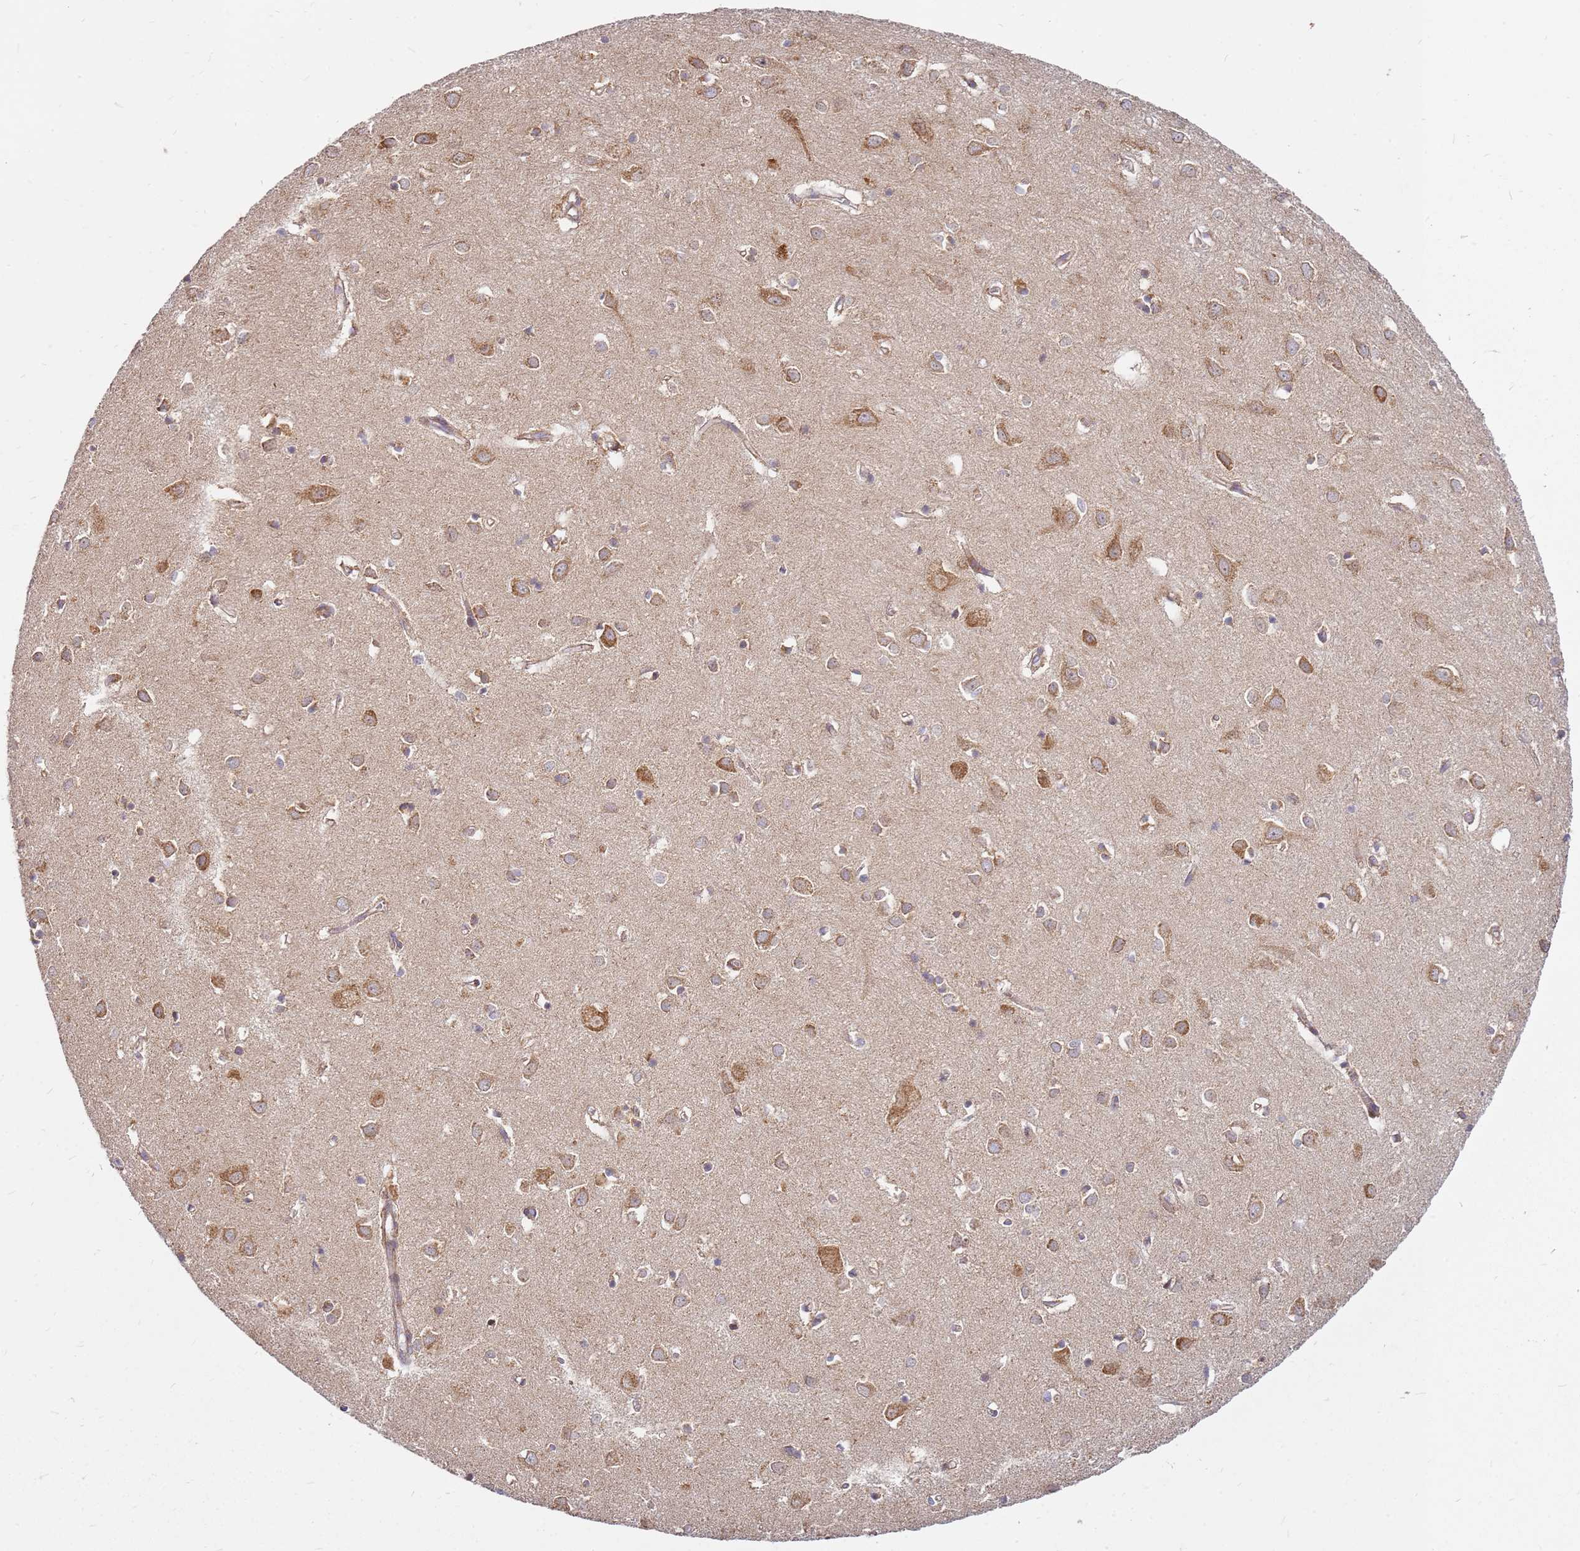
{"staining": {"intensity": "weak", "quantity": "25%-75%", "location": "cytoplasmic/membranous"}, "tissue": "cerebral cortex", "cell_type": "Endothelial cells", "image_type": "normal", "snomed": [{"axis": "morphology", "description": "Normal tissue, NOS"}, {"axis": "topography", "description": "Cerebral cortex"}], "caption": "Weak cytoplasmic/membranous positivity for a protein is seen in approximately 25%-75% of endothelial cells of normal cerebral cortex using IHC.", "gene": "CCDC159", "patient": {"sex": "female", "age": 64}}